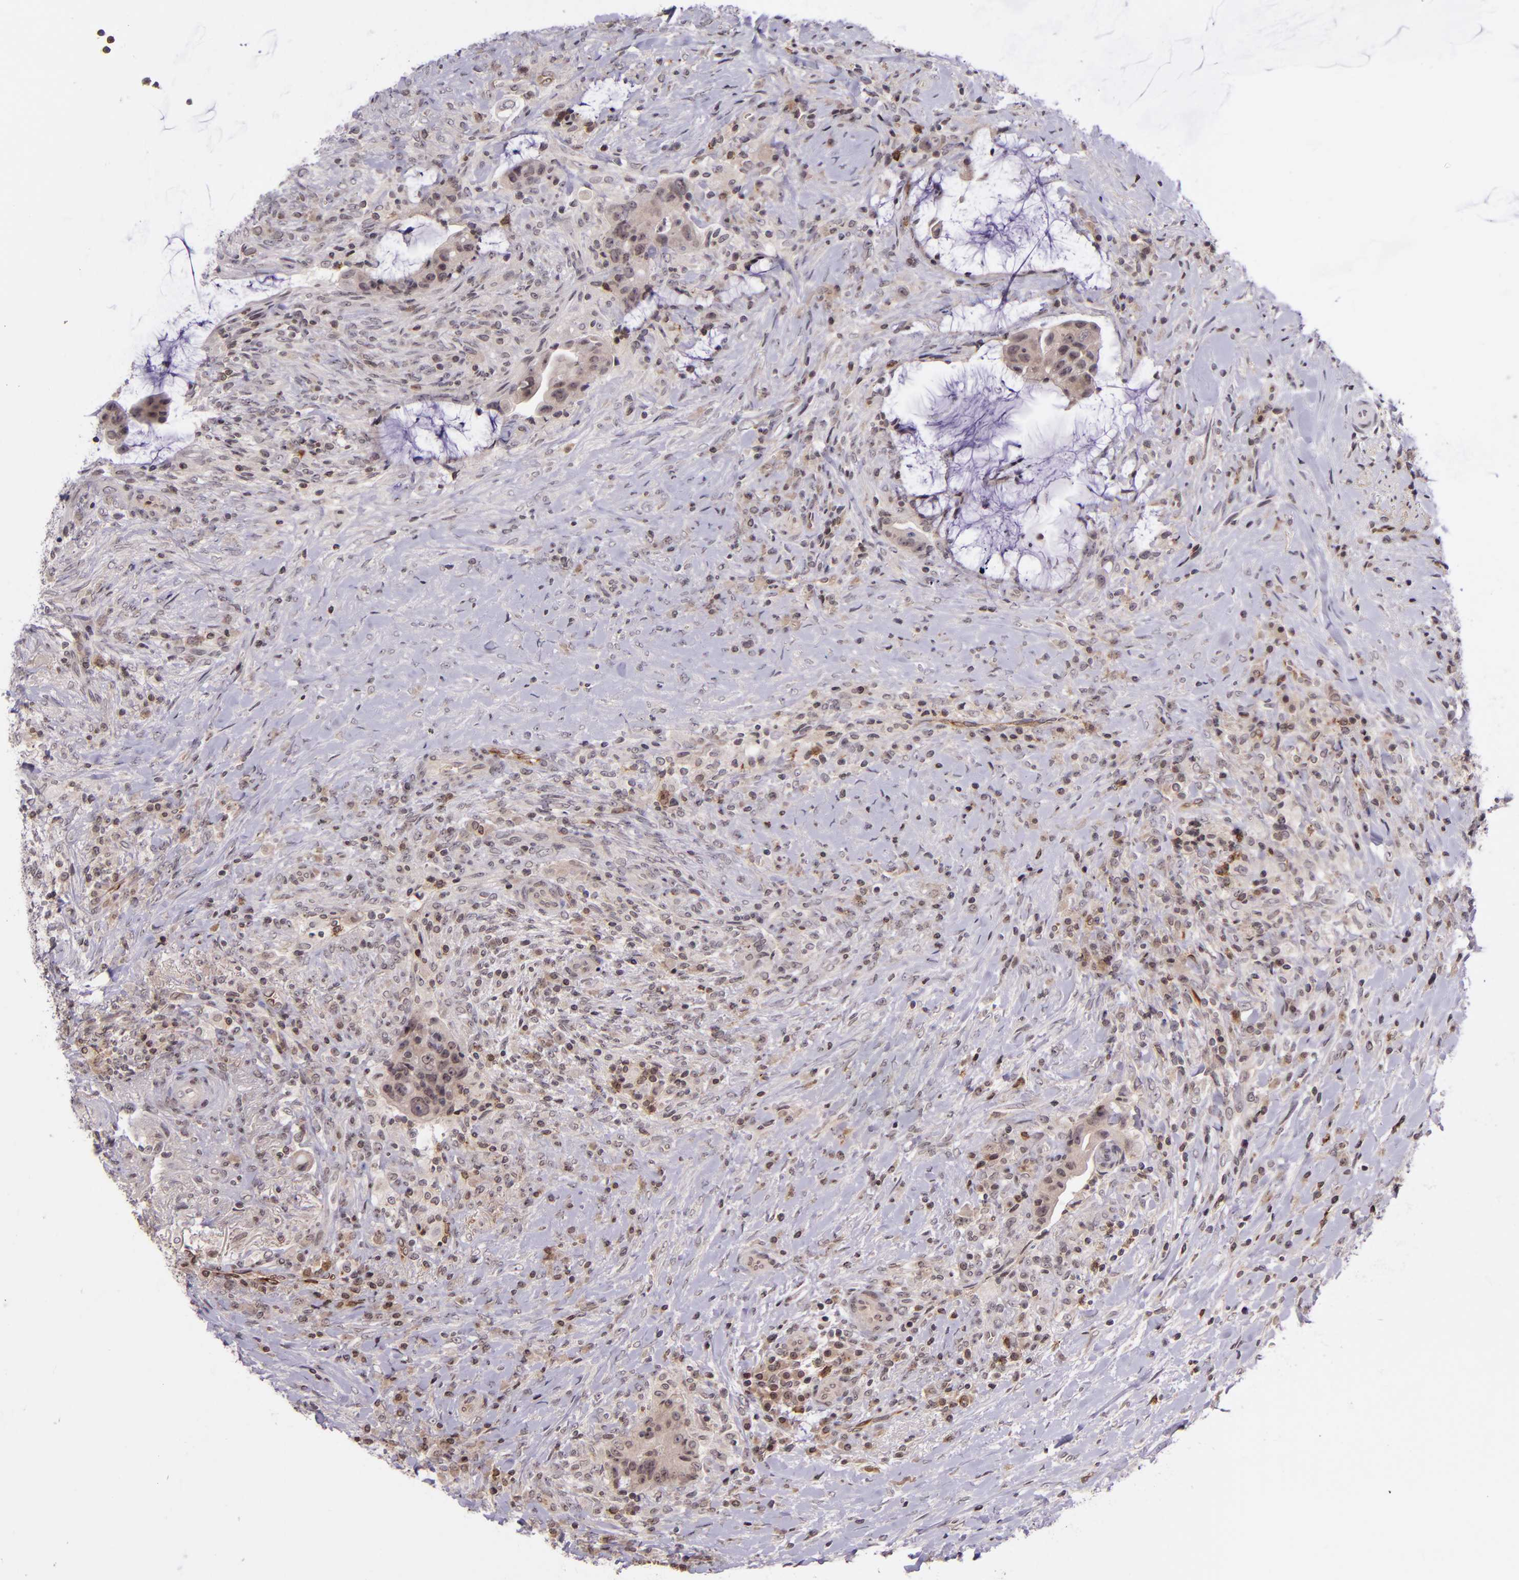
{"staining": {"intensity": "weak", "quantity": "25%-75%", "location": "cytoplasmic/membranous"}, "tissue": "colorectal cancer", "cell_type": "Tumor cells", "image_type": "cancer", "snomed": [{"axis": "morphology", "description": "Adenocarcinoma, NOS"}, {"axis": "topography", "description": "Rectum"}], "caption": "A low amount of weak cytoplasmic/membranous expression is identified in approximately 25%-75% of tumor cells in adenocarcinoma (colorectal) tissue.", "gene": "SELL", "patient": {"sex": "female", "age": 71}}